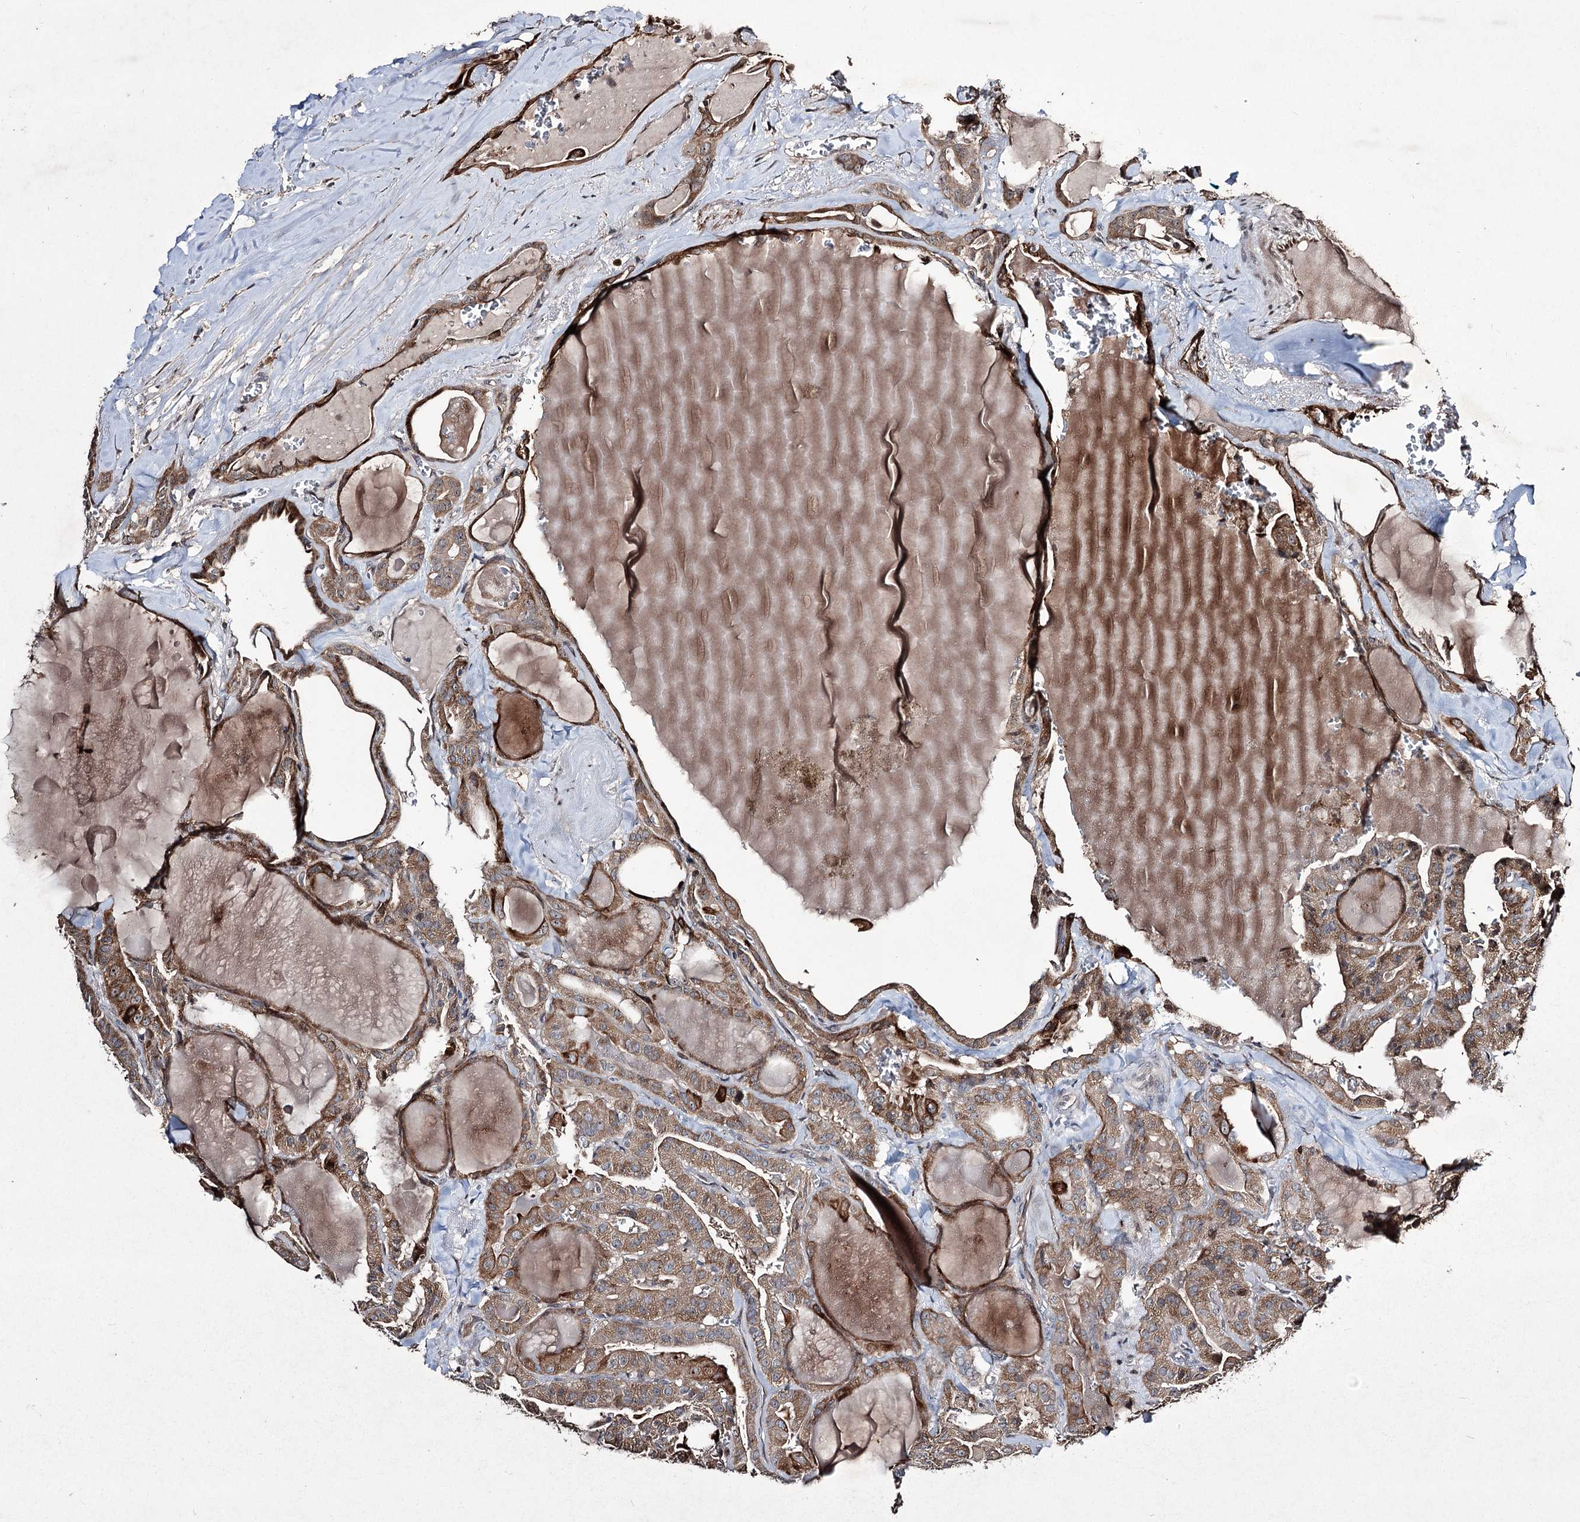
{"staining": {"intensity": "moderate", "quantity": ">75%", "location": "cytoplasmic/membranous"}, "tissue": "thyroid cancer", "cell_type": "Tumor cells", "image_type": "cancer", "snomed": [{"axis": "morphology", "description": "Papillary adenocarcinoma, NOS"}, {"axis": "topography", "description": "Thyroid gland"}], "caption": "Immunohistochemical staining of human thyroid papillary adenocarcinoma demonstrates moderate cytoplasmic/membranous protein positivity in approximately >75% of tumor cells. (brown staining indicates protein expression, while blue staining denotes nuclei).", "gene": "CPNE8", "patient": {"sex": "male", "age": 52}}